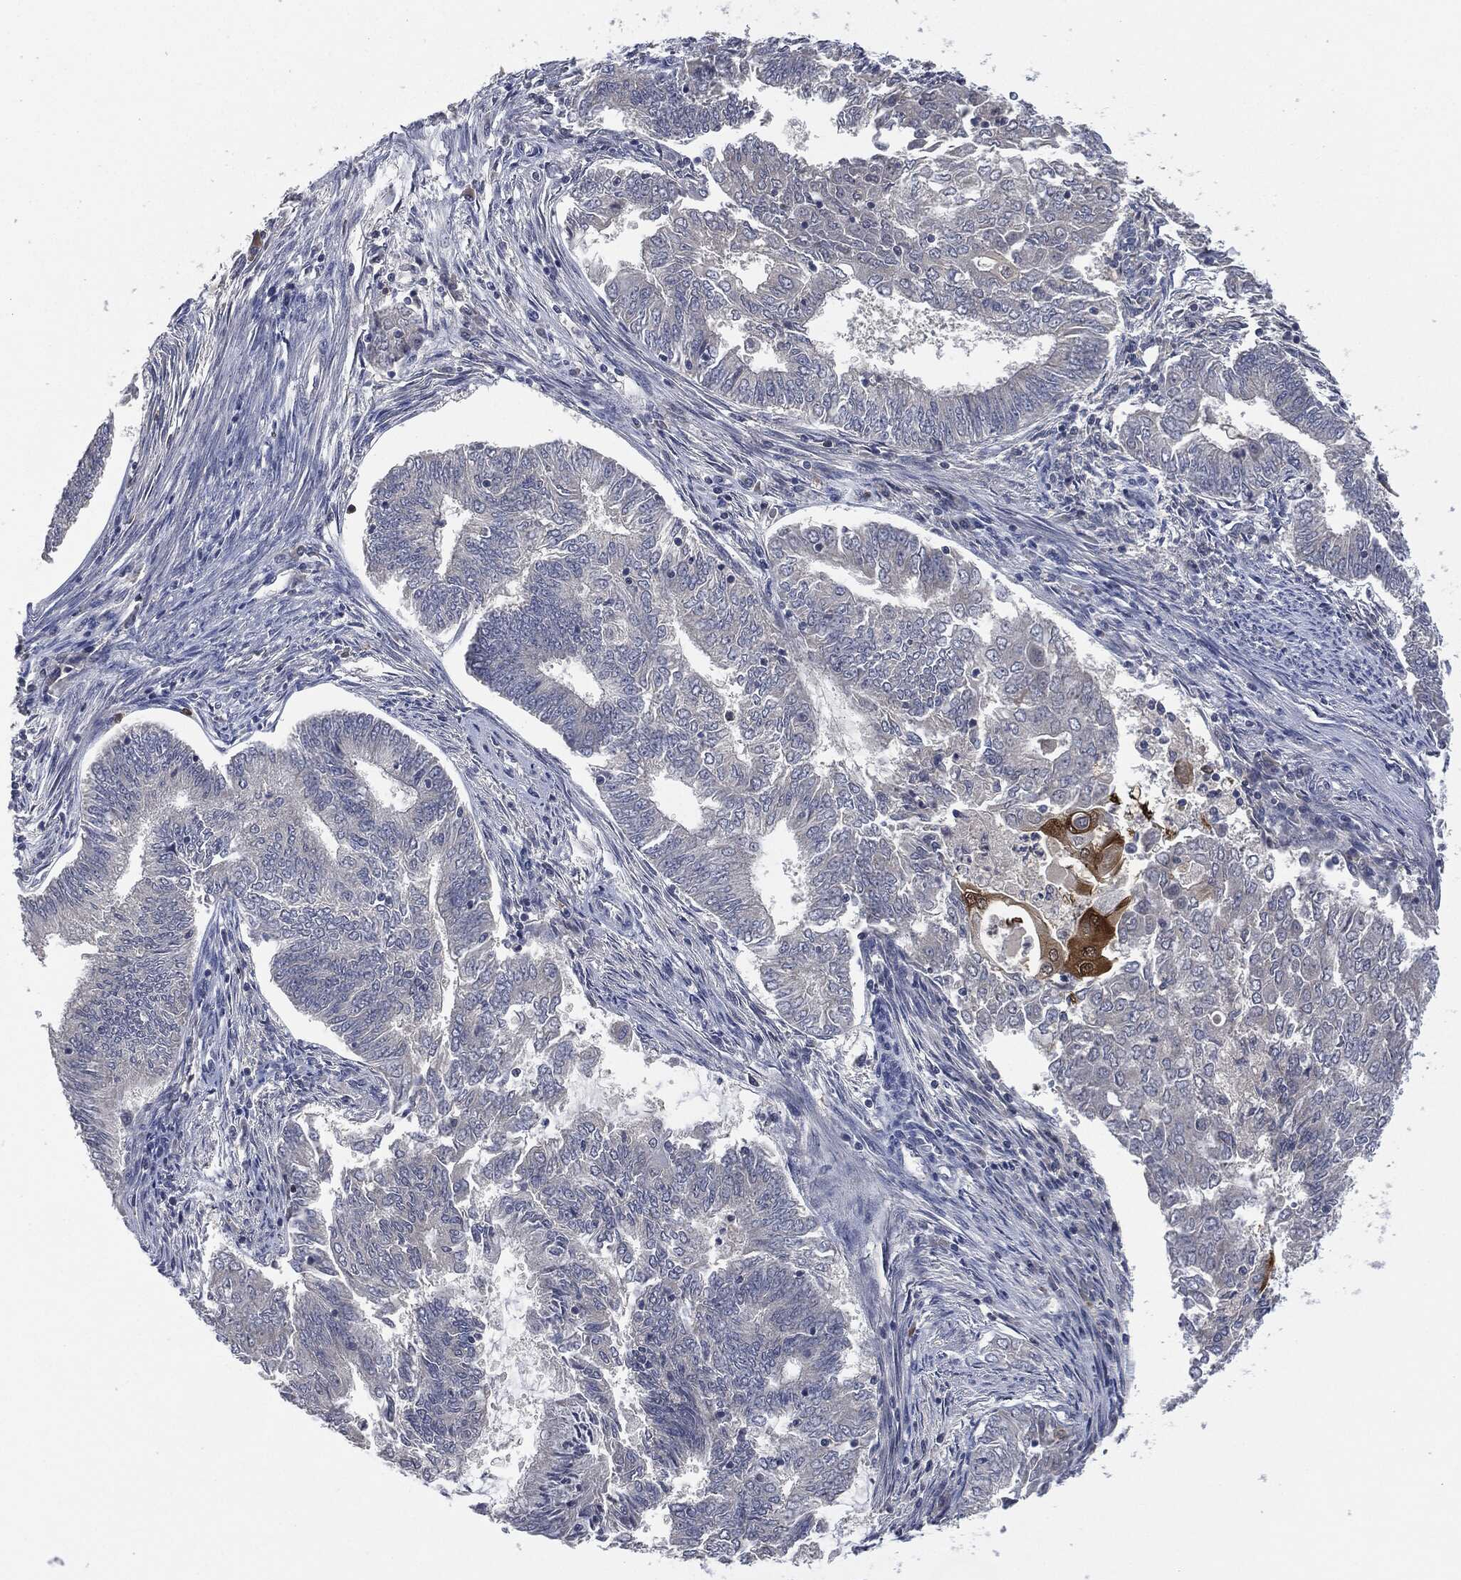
{"staining": {"intensity": "strong", "quantity": "<25%", "location": "cytoplasmic/membranous,nuclear"}, "tissue": "endometrial cancer", "cell_type": "Tumor cells", "image_type": "cancer", "snomed": [{"axis": "morphology", "description": "Adenocarcinoma, NOS"}, {"axis": "topography", "description": "Endometrium"}], "caption": "A high-resolution photomicrograph shows IHC staining of adenocarcinoma (endometrial), which shows strong cytoplasmic/membranous and nuclear positivity in approximately <25% of tumor cells. The staining was performed using DAB (3,3'-diaminobenzidine), with brown indicating positive protein expression. Nuclei are stained blue with hematoxylin.", "gene": "IL1RN", "patient": {"sex": "female", "age": 62}}